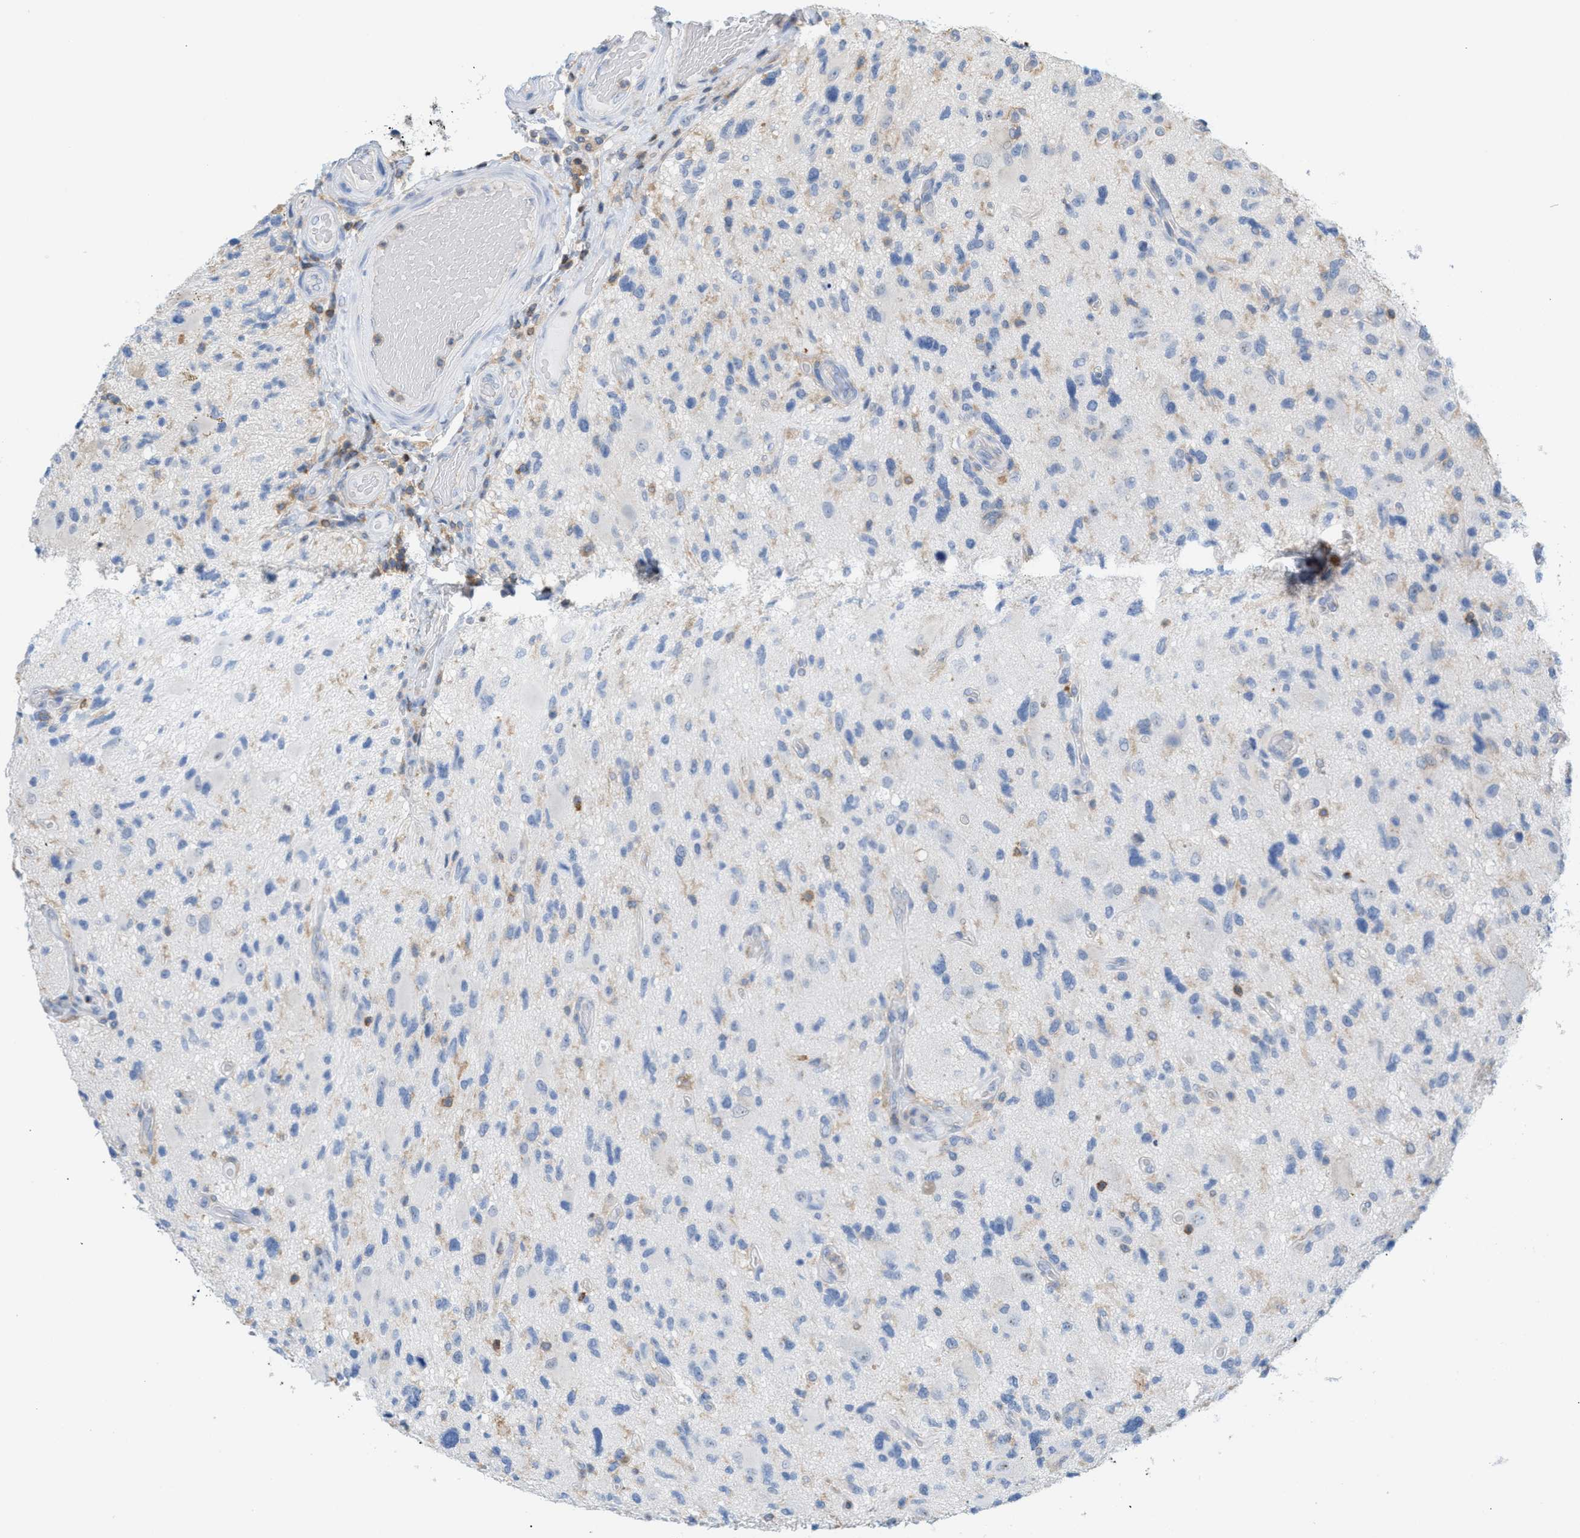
{"staining": {"intensity": "negative", "quantity": "none", "location": "none"}, "tissue": "glioma", "cell_type": "Tumor cells", "image_type": "cancer", "snomed": [{"axis": "morphology", "description": "Glioma, malignant, High grade"}, {"axis": "topography", "description": "Brain"}], "caption": "This is an IHC image of human malignant high-grade glioma. There is no staining in tumor cells.", "gene": "IL16", "patient": {"sex": "male", "age": 33}}